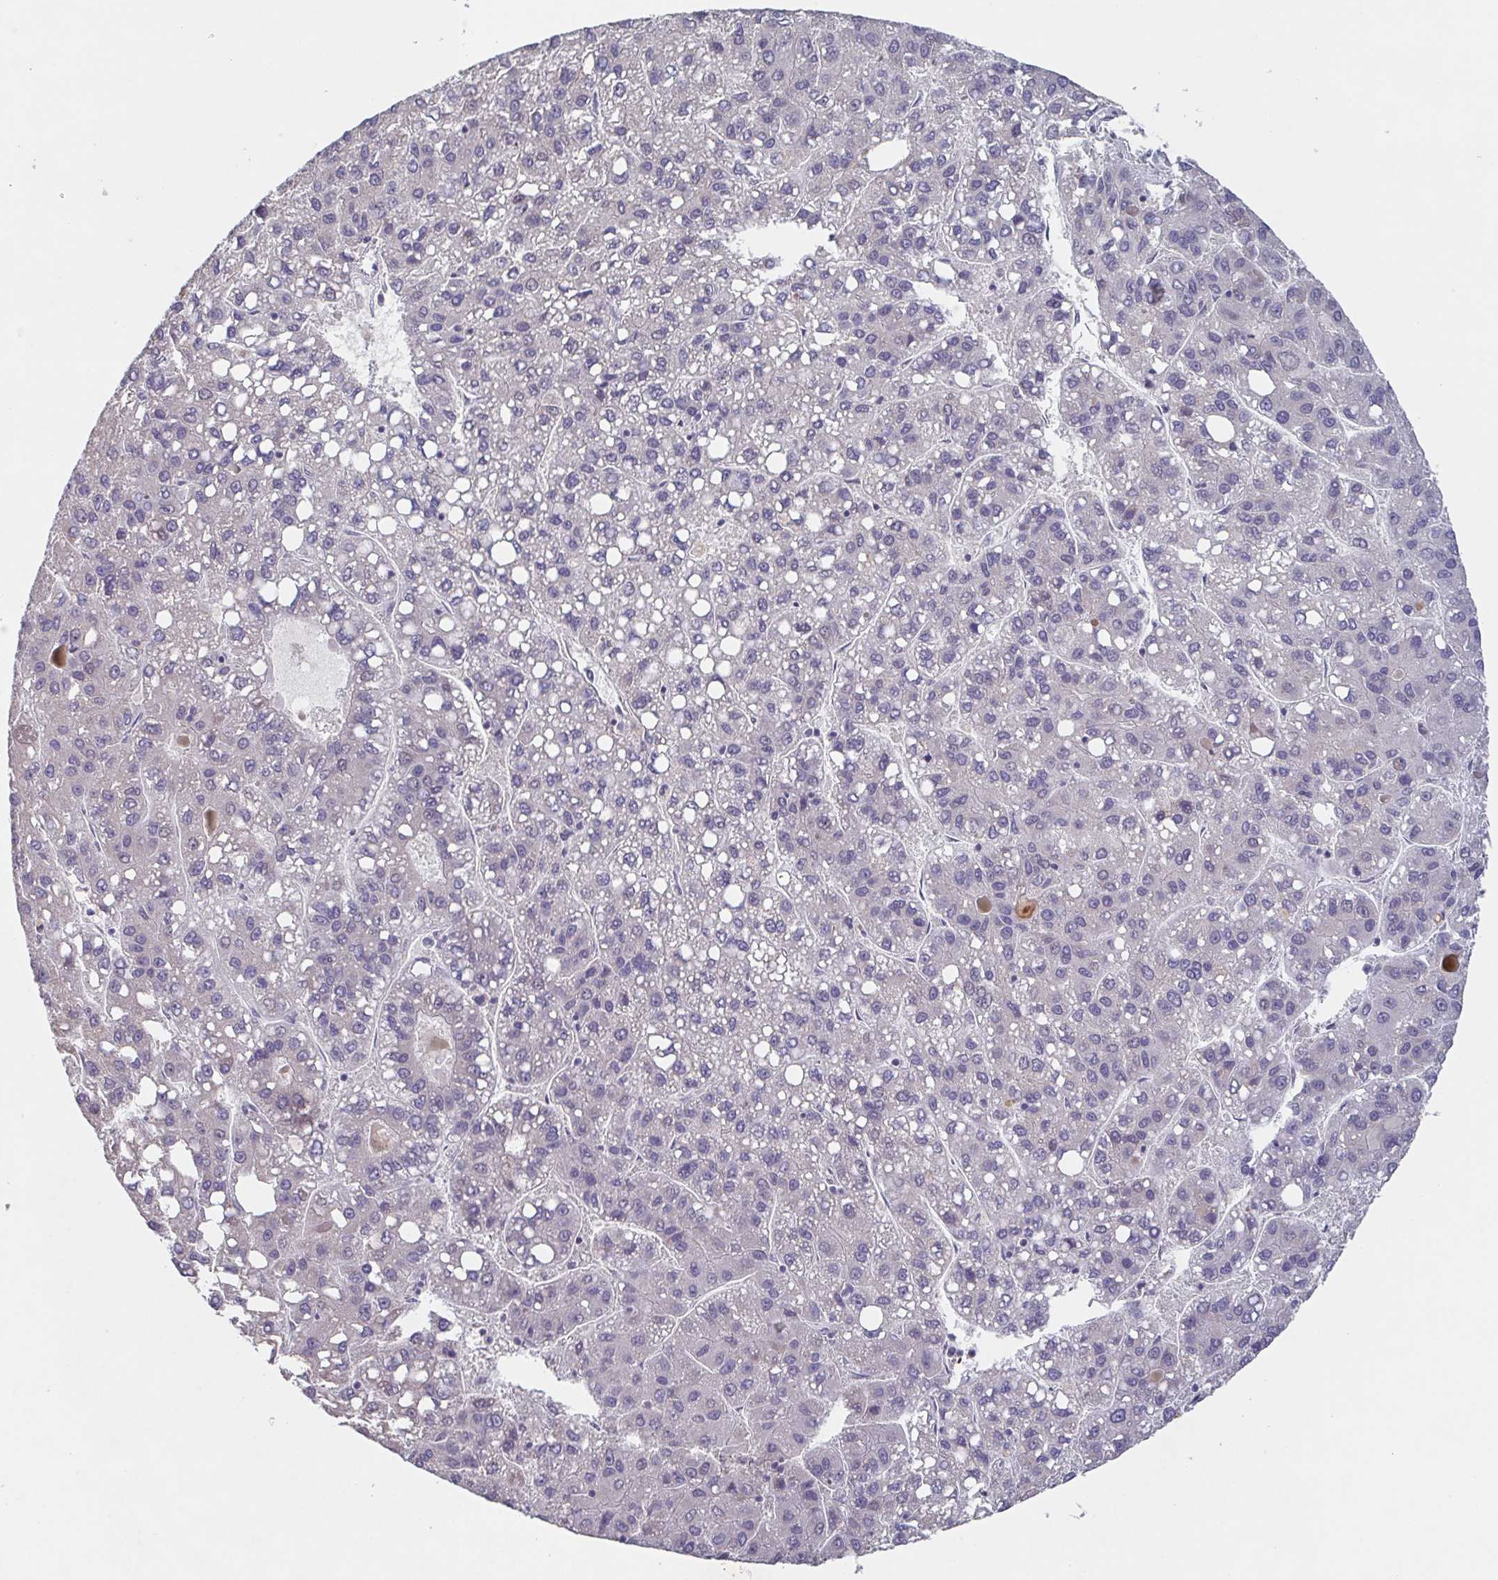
{"staining": {"intensity": "negative", "quantity": "none", "location": "none"}, "tissue": "liver cancer", "cell_type": "Tumor cells", "image_type": "cancer", "snomed": [{"axis": "morphology", "description": "Carcinoma, Hepatocellular, NOS"}, {"axis": "topography", "description": "Liver"}], "caption": "This histopathology image is of liver cancer (hepatocellular carcinoma) stained with immunohistochemistry (IHC) to label a protein in brown with the nuclei are counter-stained blue. There is no staining in tumor cells.", "gene": "GHRL", "patient": {"sex": "female", "age": 82}}